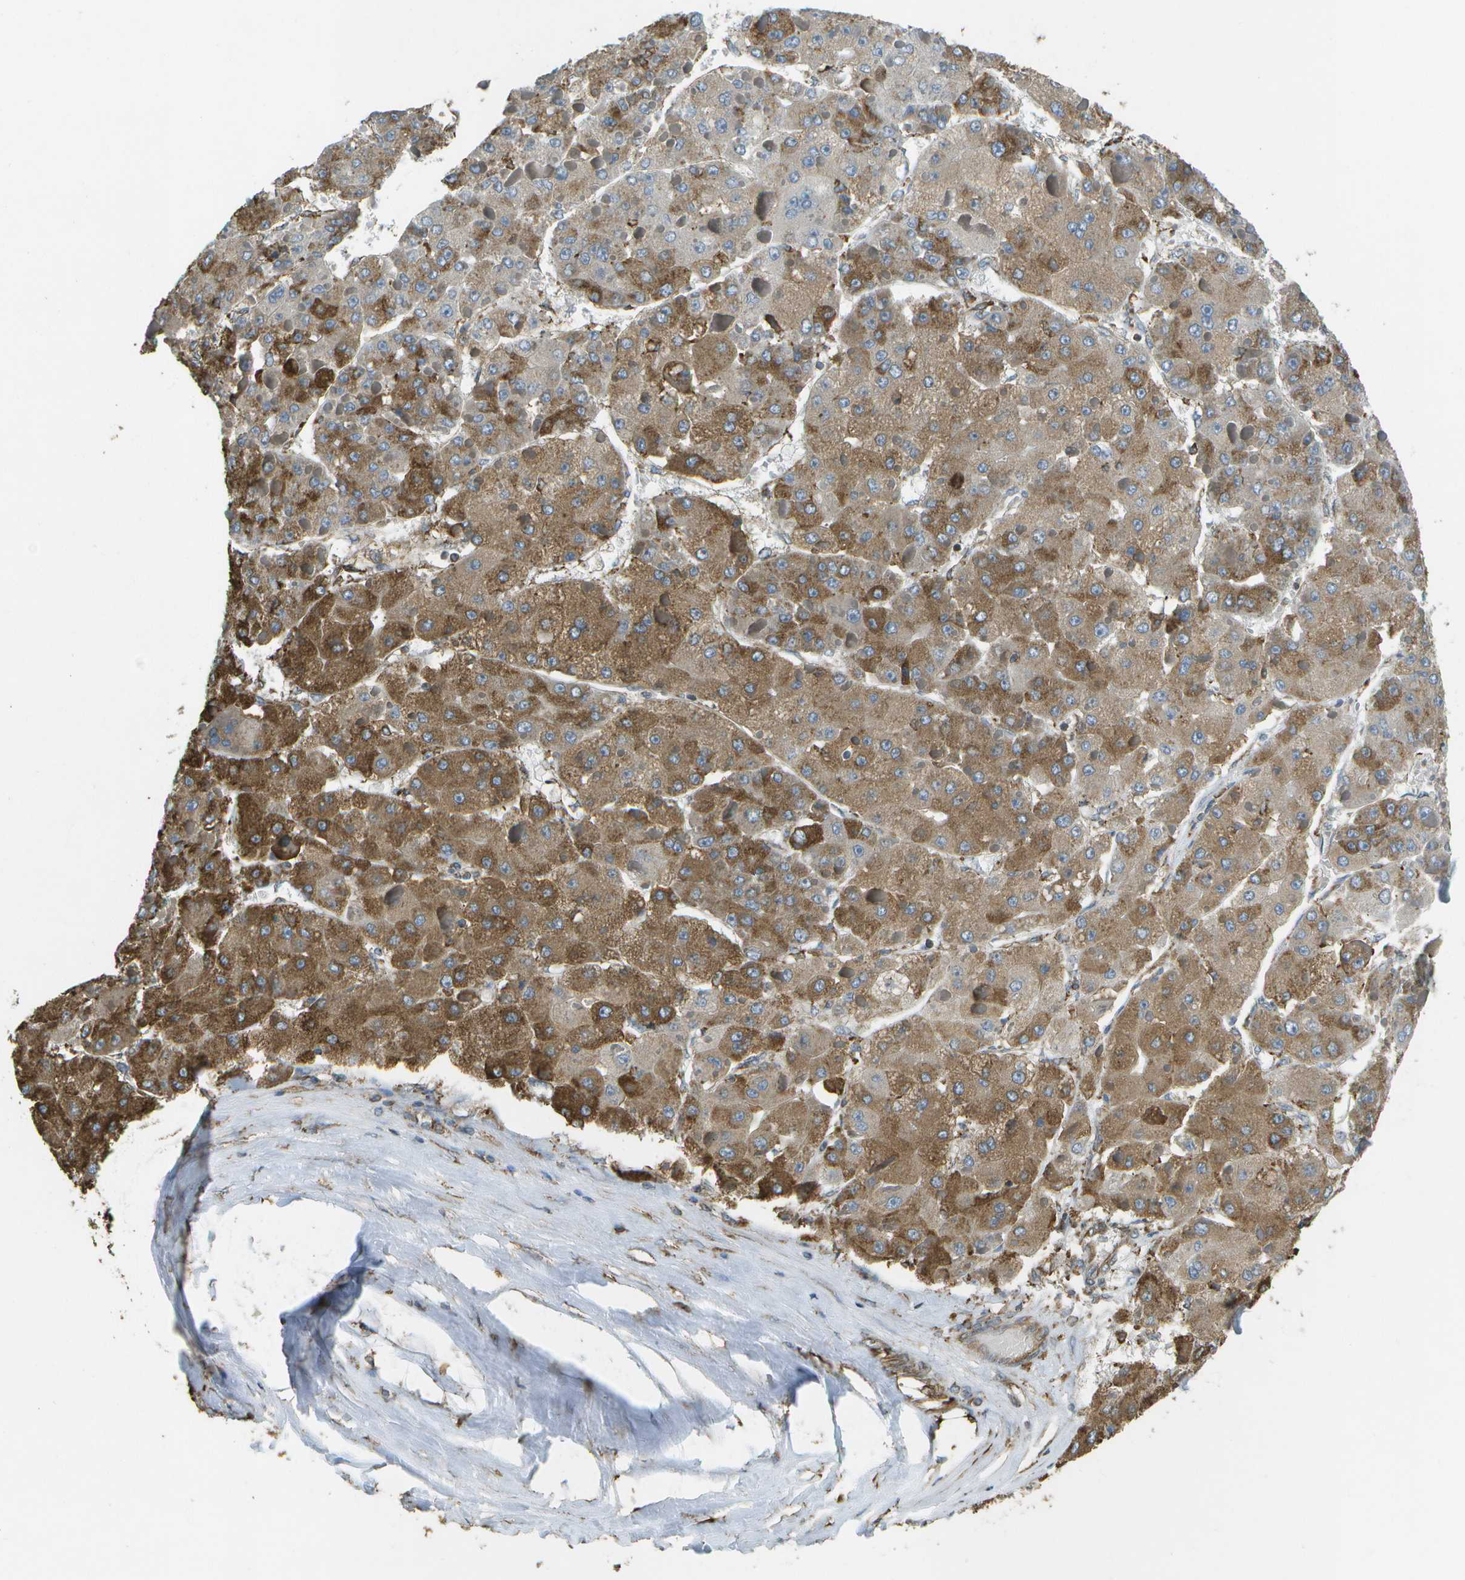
{"staining": {"intensity": "moderate", "quantity": ">75%", "location": "cytoplasmic/membranous"}, "tissue": "liver cancer", "cell_type": "Tumor cells", "image_type": "cancer", "snomed": [{"axis": "morphology", "description": "Carcinoma, Hepatocellular, NOS"}, {"axis": "topography", "description": "Liver"}], "caption": "Protein expression by immunohistochemistry exhibits moderate cytoplasmic/membranous positivity in approximately >75% of tumor cells in liver cancer. (DAB (3,3'-diaminobenzidine) IHC with brightfield microscopy, high magnification).", "gene": "PDIA4", "patient": {"sex": "female", "age": 73}}